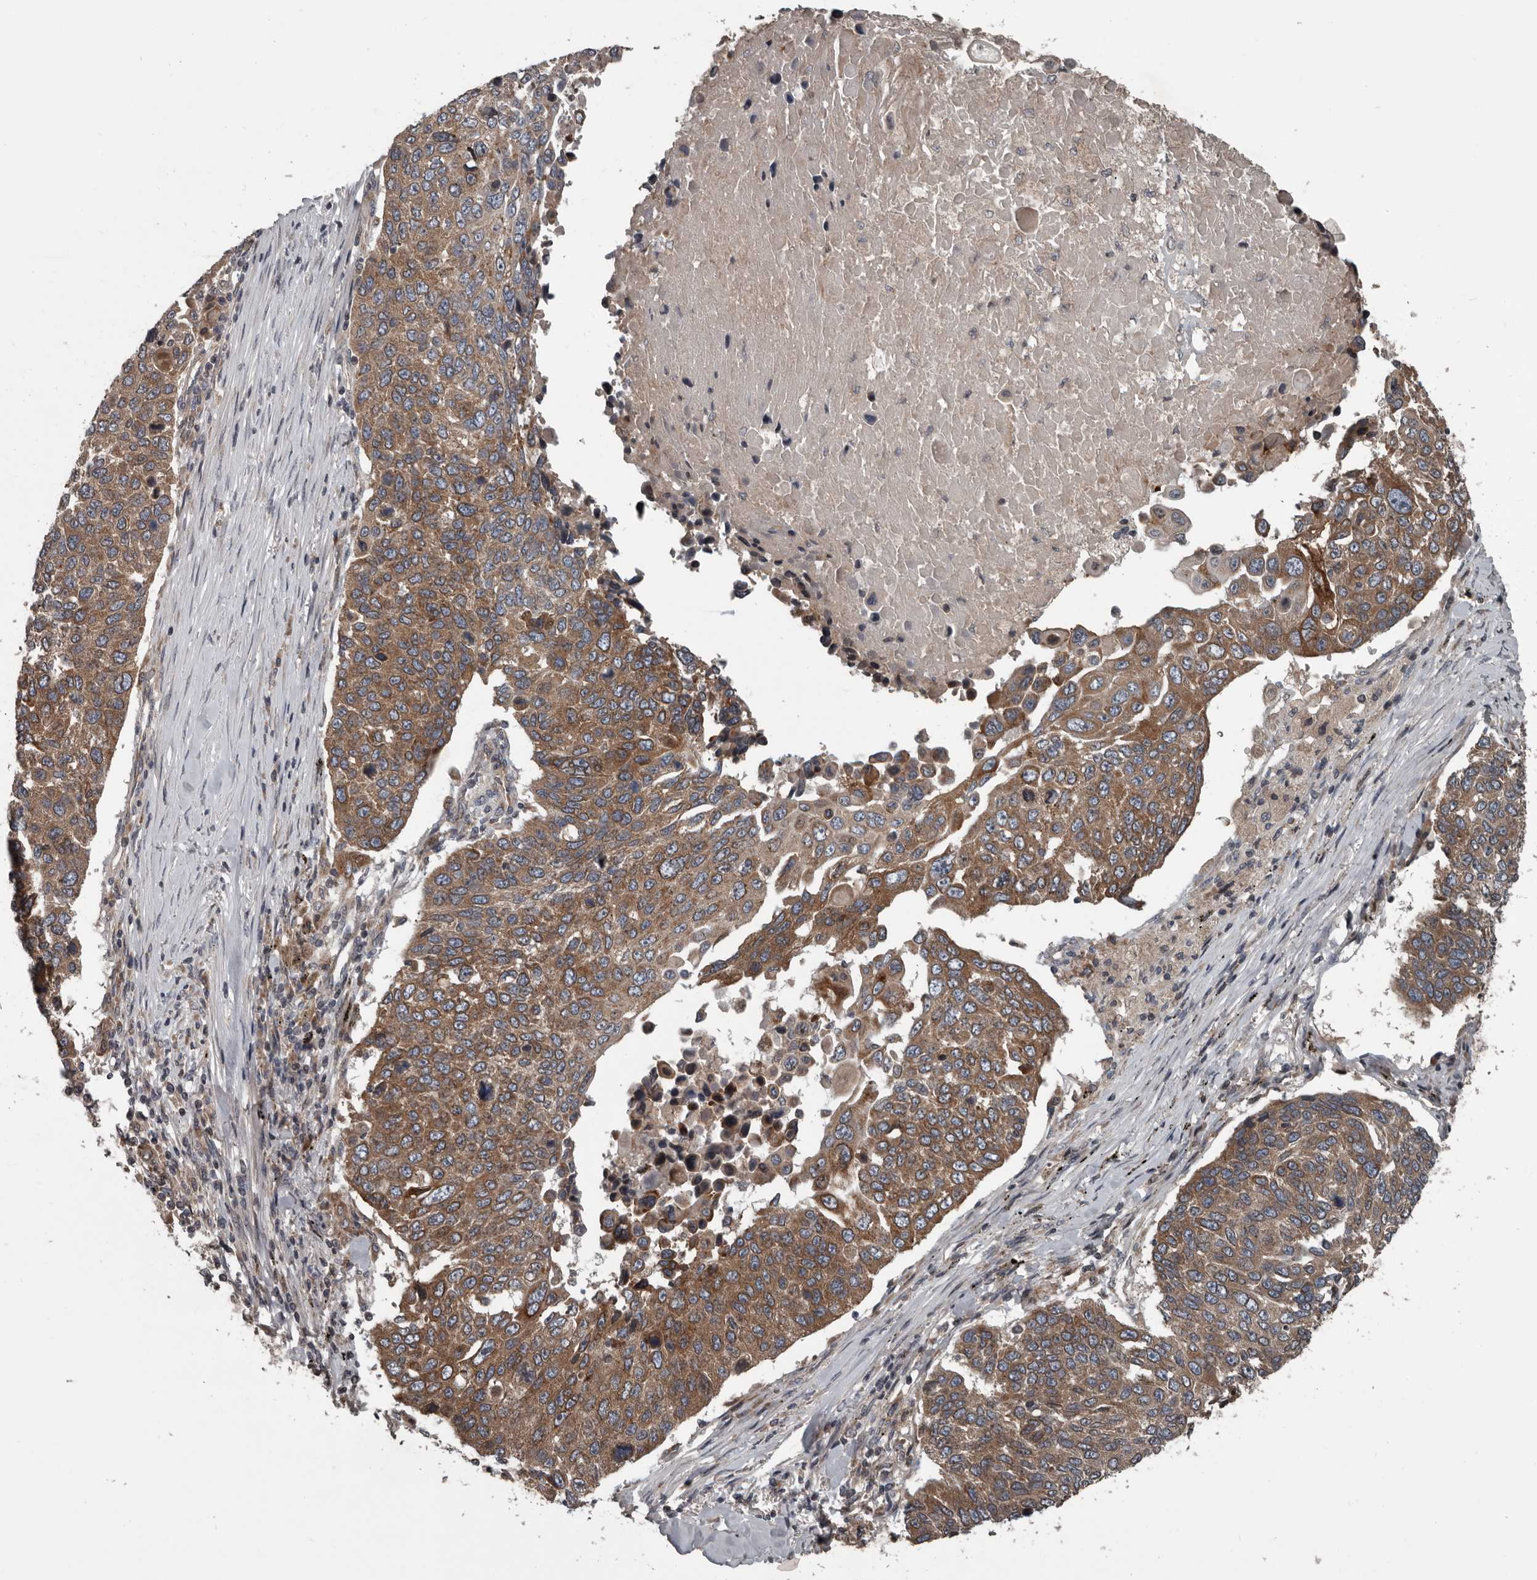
{"staining": {"intensity": "moderate", "quantity": ">75%", "location": "cytoplasmic/membranous"}, "tissue": "lung cancer", "cell_type": "Tumor cells", "image_type": "cancer", "snomed": [{"axis": "morphology", "description": "Squamous cell carcinoma, NOS"}, {"axis": "topography", "description": "Lung"}], "caption": "Immunohistochemical staining of human squamous cell carcinoma (lung) demonstrates moderate cytoplasmic/membranous protein staining in about >75% of tumor cells.", "gene": "TMEM199", "patient": {"sex": "male", "age": 66}}